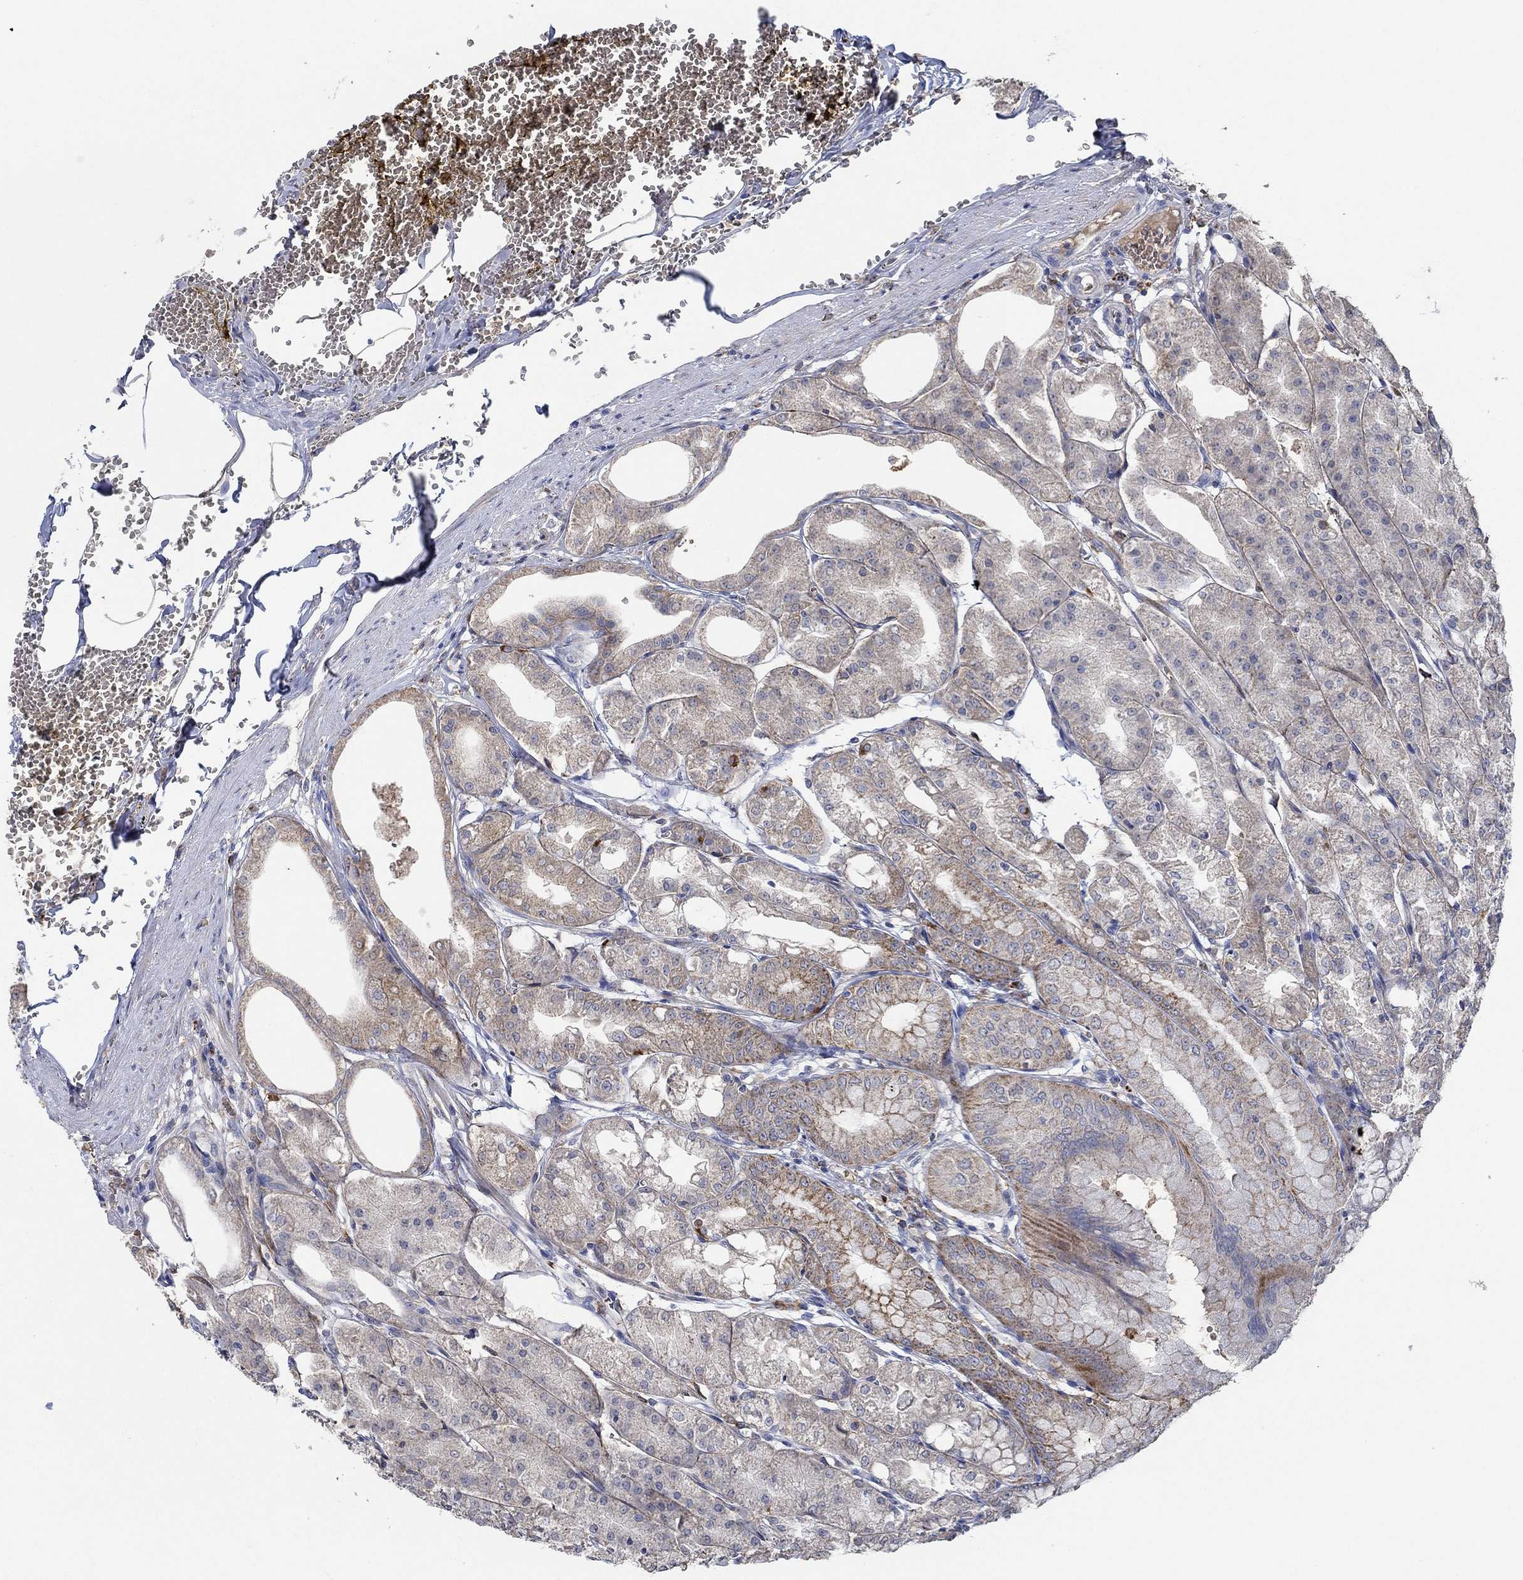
{"staining": {"intensity": "weak", "quantity": "<25%", "location": "cytoplasmic/membranous"}, "tissue": "stomach", "cell_type": "Glandular cells", "image_type": "normal", "snomed": [{"axis": "morphology", "description": "Normal tissue, NOS"}, {"axis": "topography", "description": "Stomach, lower"}], "caption": "Protein analysis of benign stomach displays no significant staining in glandular cells.", "gene": "MPP1", "patient": {"sex": "male", "age": 71}}